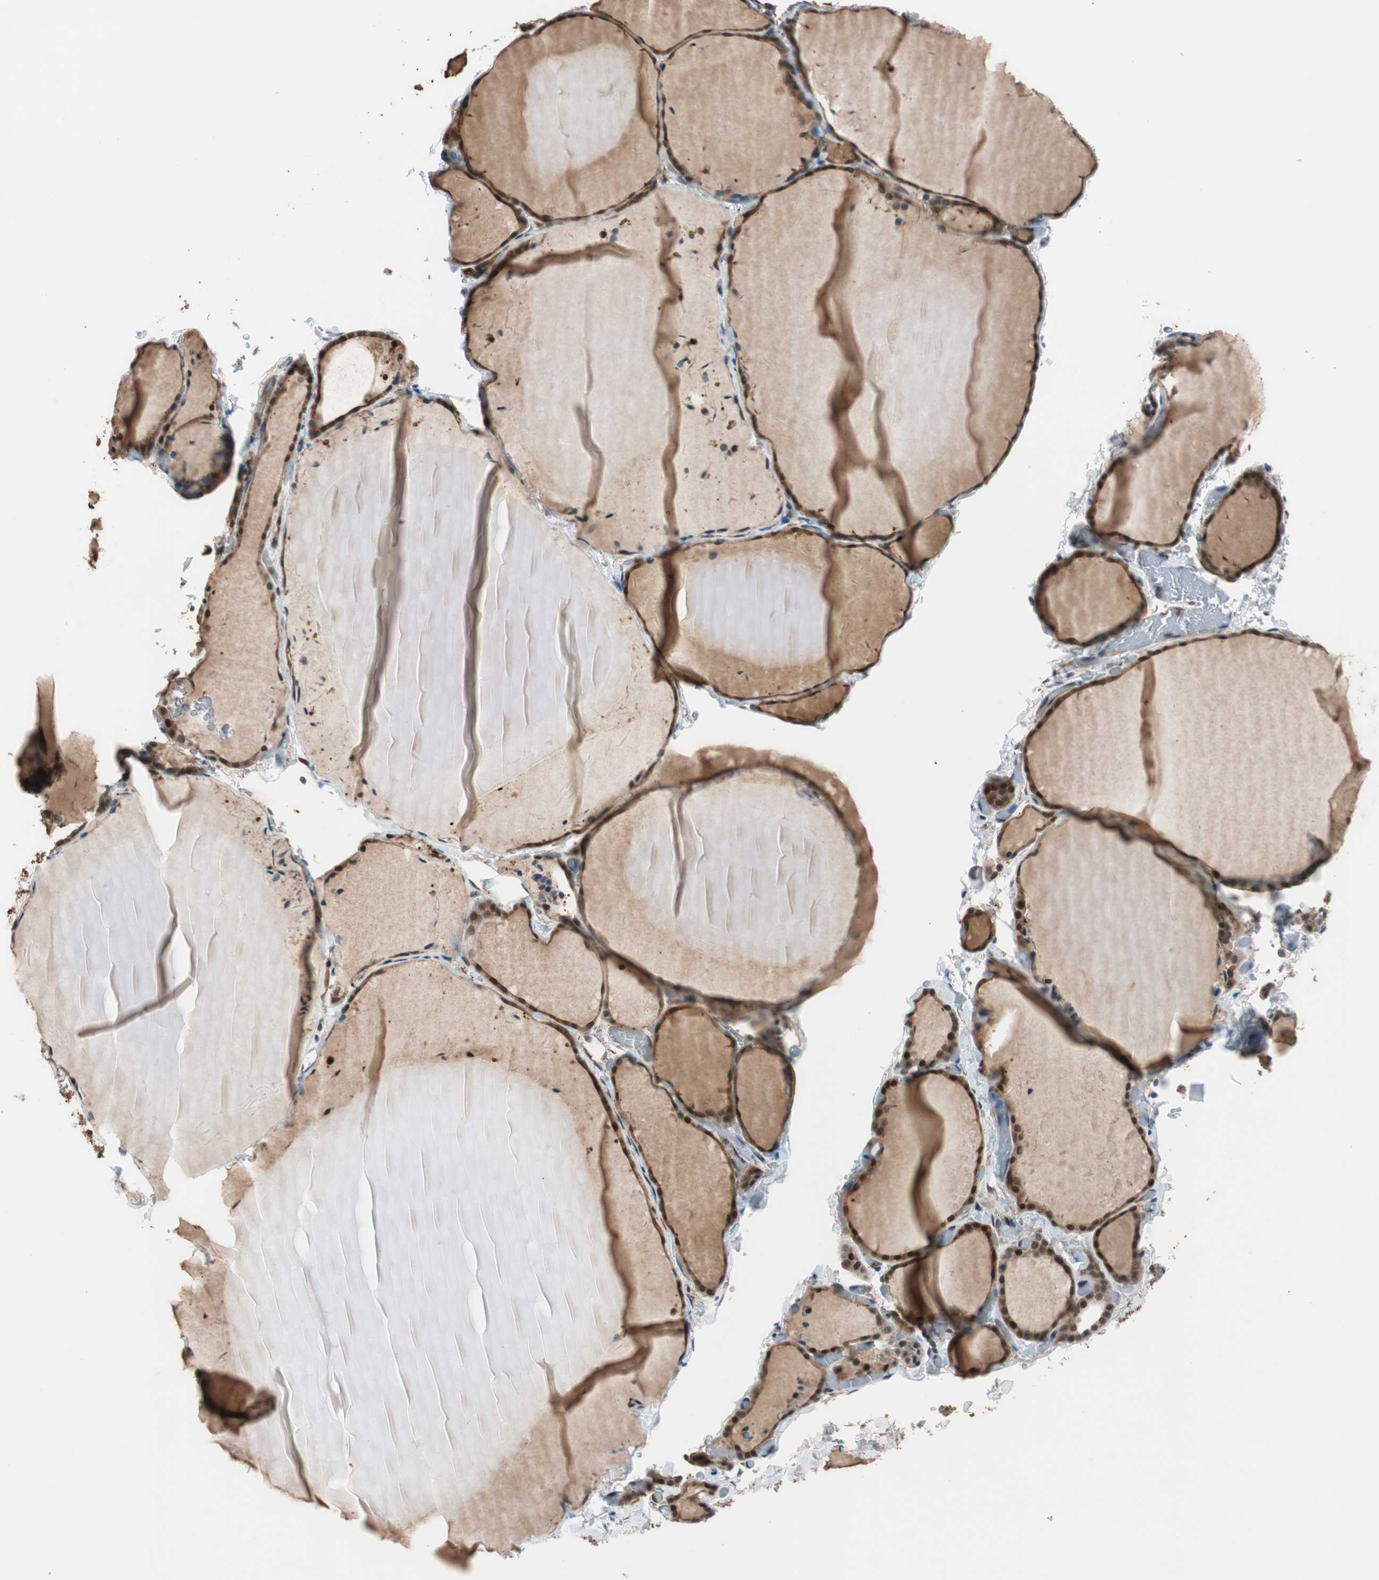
{"staining": {"intensity": "moderate", "quantity": ">75%", "location": "cytoplasmic/membranous"}, "tissue": "thyroid gland", "cell_type": "Glandular cells", "image_type": "normal", "snomed": [{"axis": "morphology", "description": "Normal tissue, NOS"}, {"axis": "topography", "description": "Thyroid gland"}], "caption": "High-magnification brightfield microscopy of normal thyroid gland stained with DAB (brown) and counterstained with hematoxylin (blue). glandular cells exhibit moderate cytoplasmic/membranous positivity is identified in about>75% of cells. The protein of interest is stained brown, and the nuclei are stained in blue (DAB IHC with brightfield microscopy, high magnification).", "gene": "P3R3URF", "patient": {"sex": "female", "age": 22}}